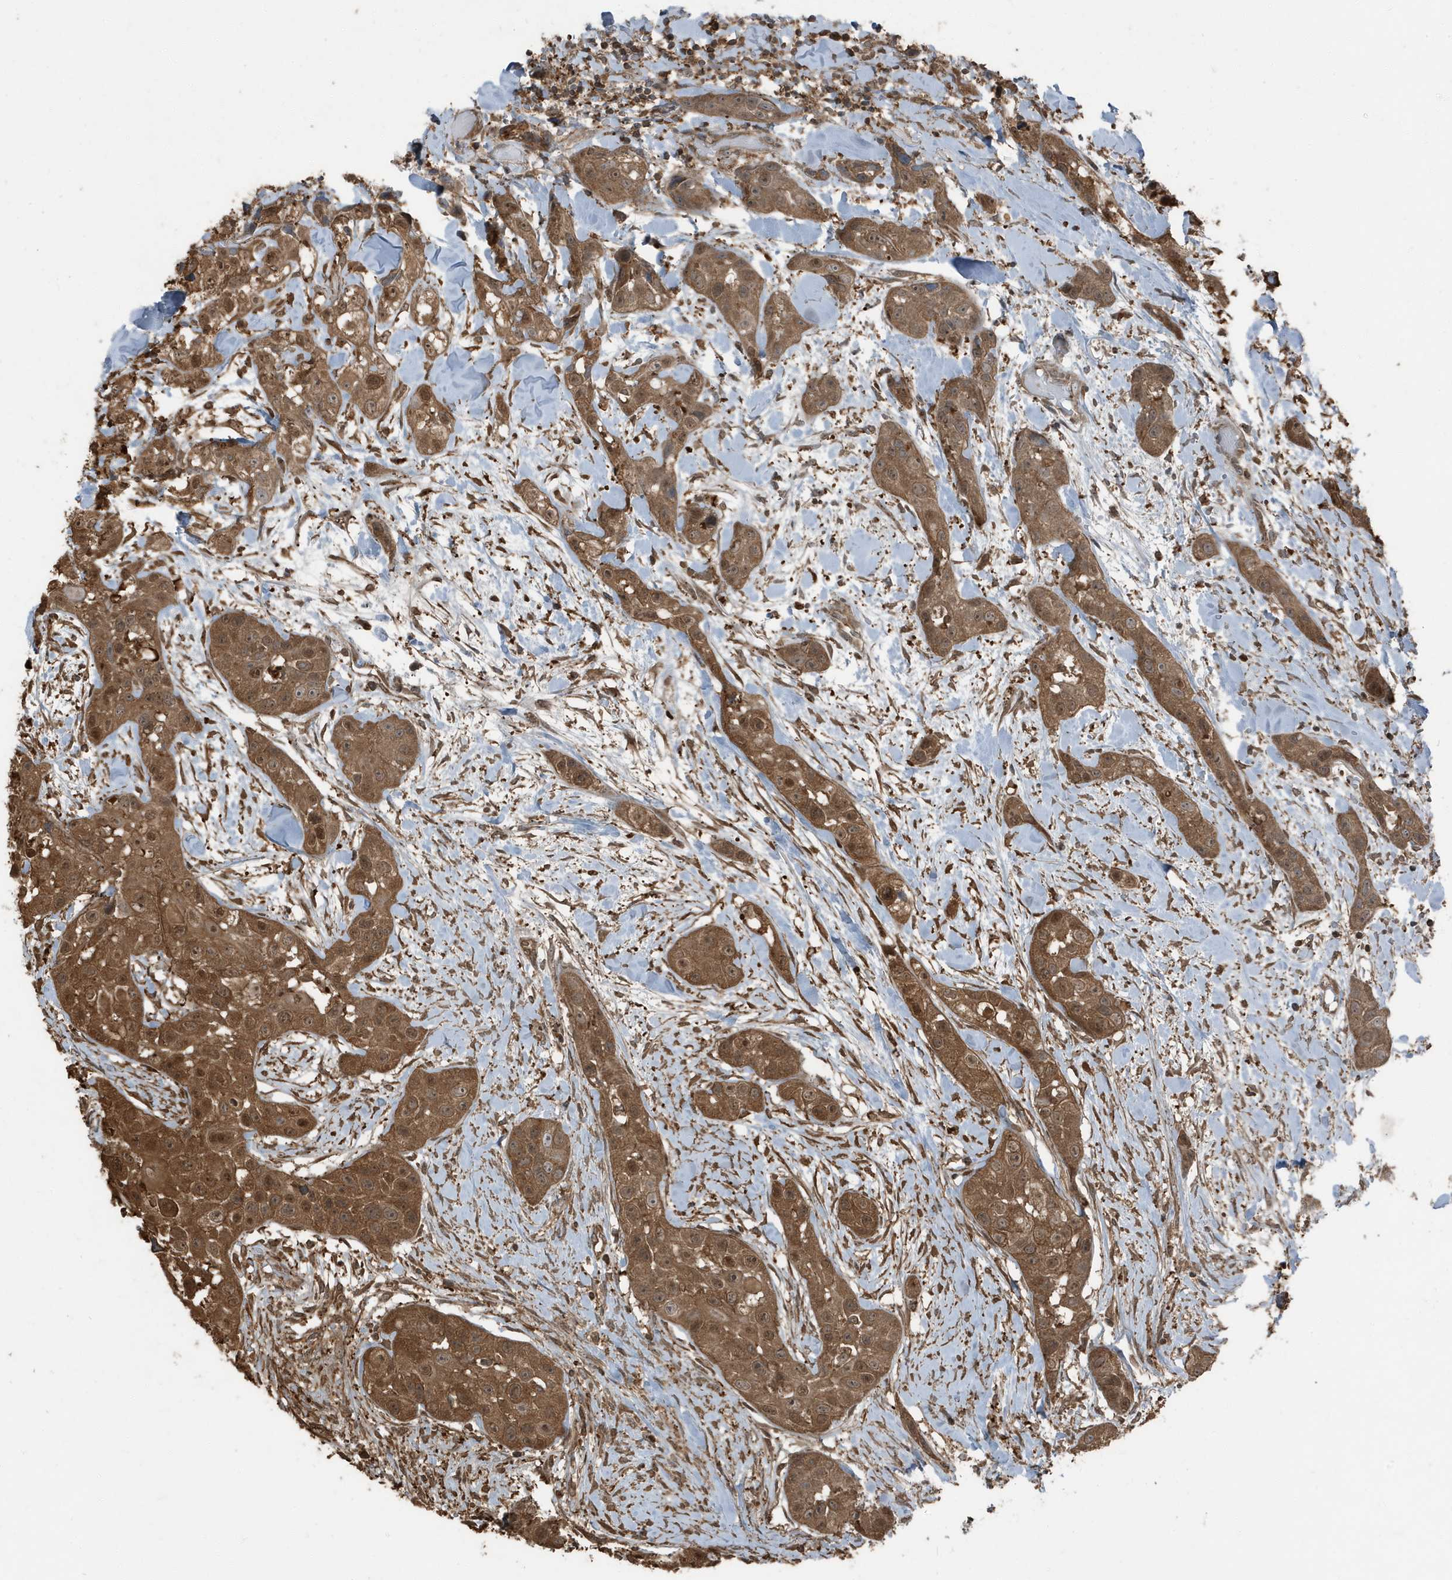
{"staining": {"intensity": "strong", "quantity": ">75%", "location": "cytoplasmic/membranous"}, "tissue": "head and neck cancer", "cell_type": "Tumor cells", "image_type": "cancer", "snomed": [{"axis": "morphology", "description": "Normal tissue, NOS"}, {"axis": "morphology", "description": "Squamous cell carcinoma, NOS"}, {"axis": "topography", "description": "Skeletal muscle"}, {"axis": "topography", "description": "Head-Neck"}], "caption": "This is a micrograph of immunohistochemistry (IHC) staining of head and neck cancer, which shows strong positivity in the cytoplasmic/membranous of tumor cells.", "gene": "AZI2", "patient": {"sex": "male", "age": 51}}